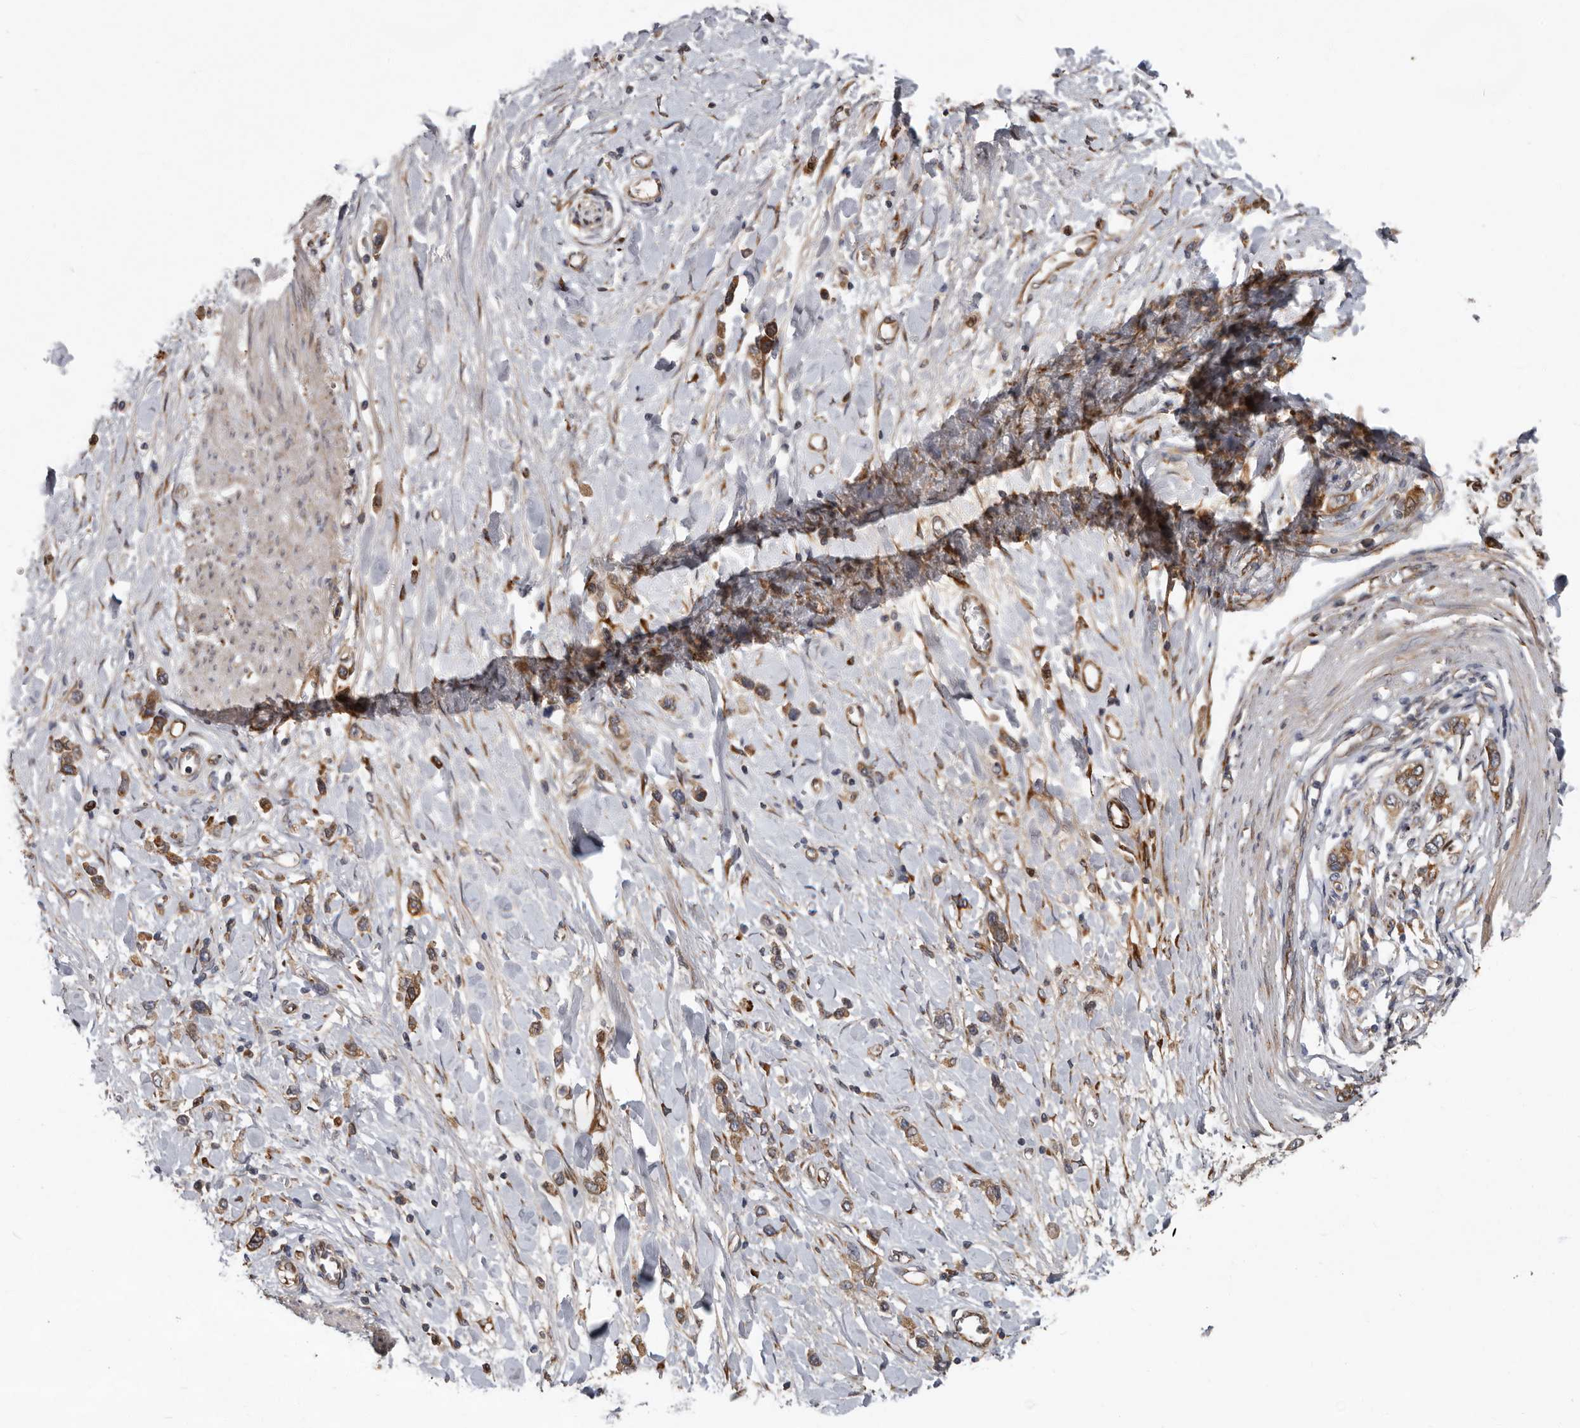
{"staining": {"intensity": "moderate", "quantity": ">75%", "location": "cytoplasmic/membranous"}, "tissue": "stomach cancer", "cell_type": "Tumor cells", "image_type": "cancer", "snomed": [{"axis": "morphology", "description": "Adenocarcinoma, NOS"}, {"axis": "topography", "description": "Stomach"}], "caption": "Human adenocarcinoma (stomach) stained with a protein marker reveals moderate staining in tumor cells.", "gene": "MTF1", "patient": {"sex": "female", "age": 65}}